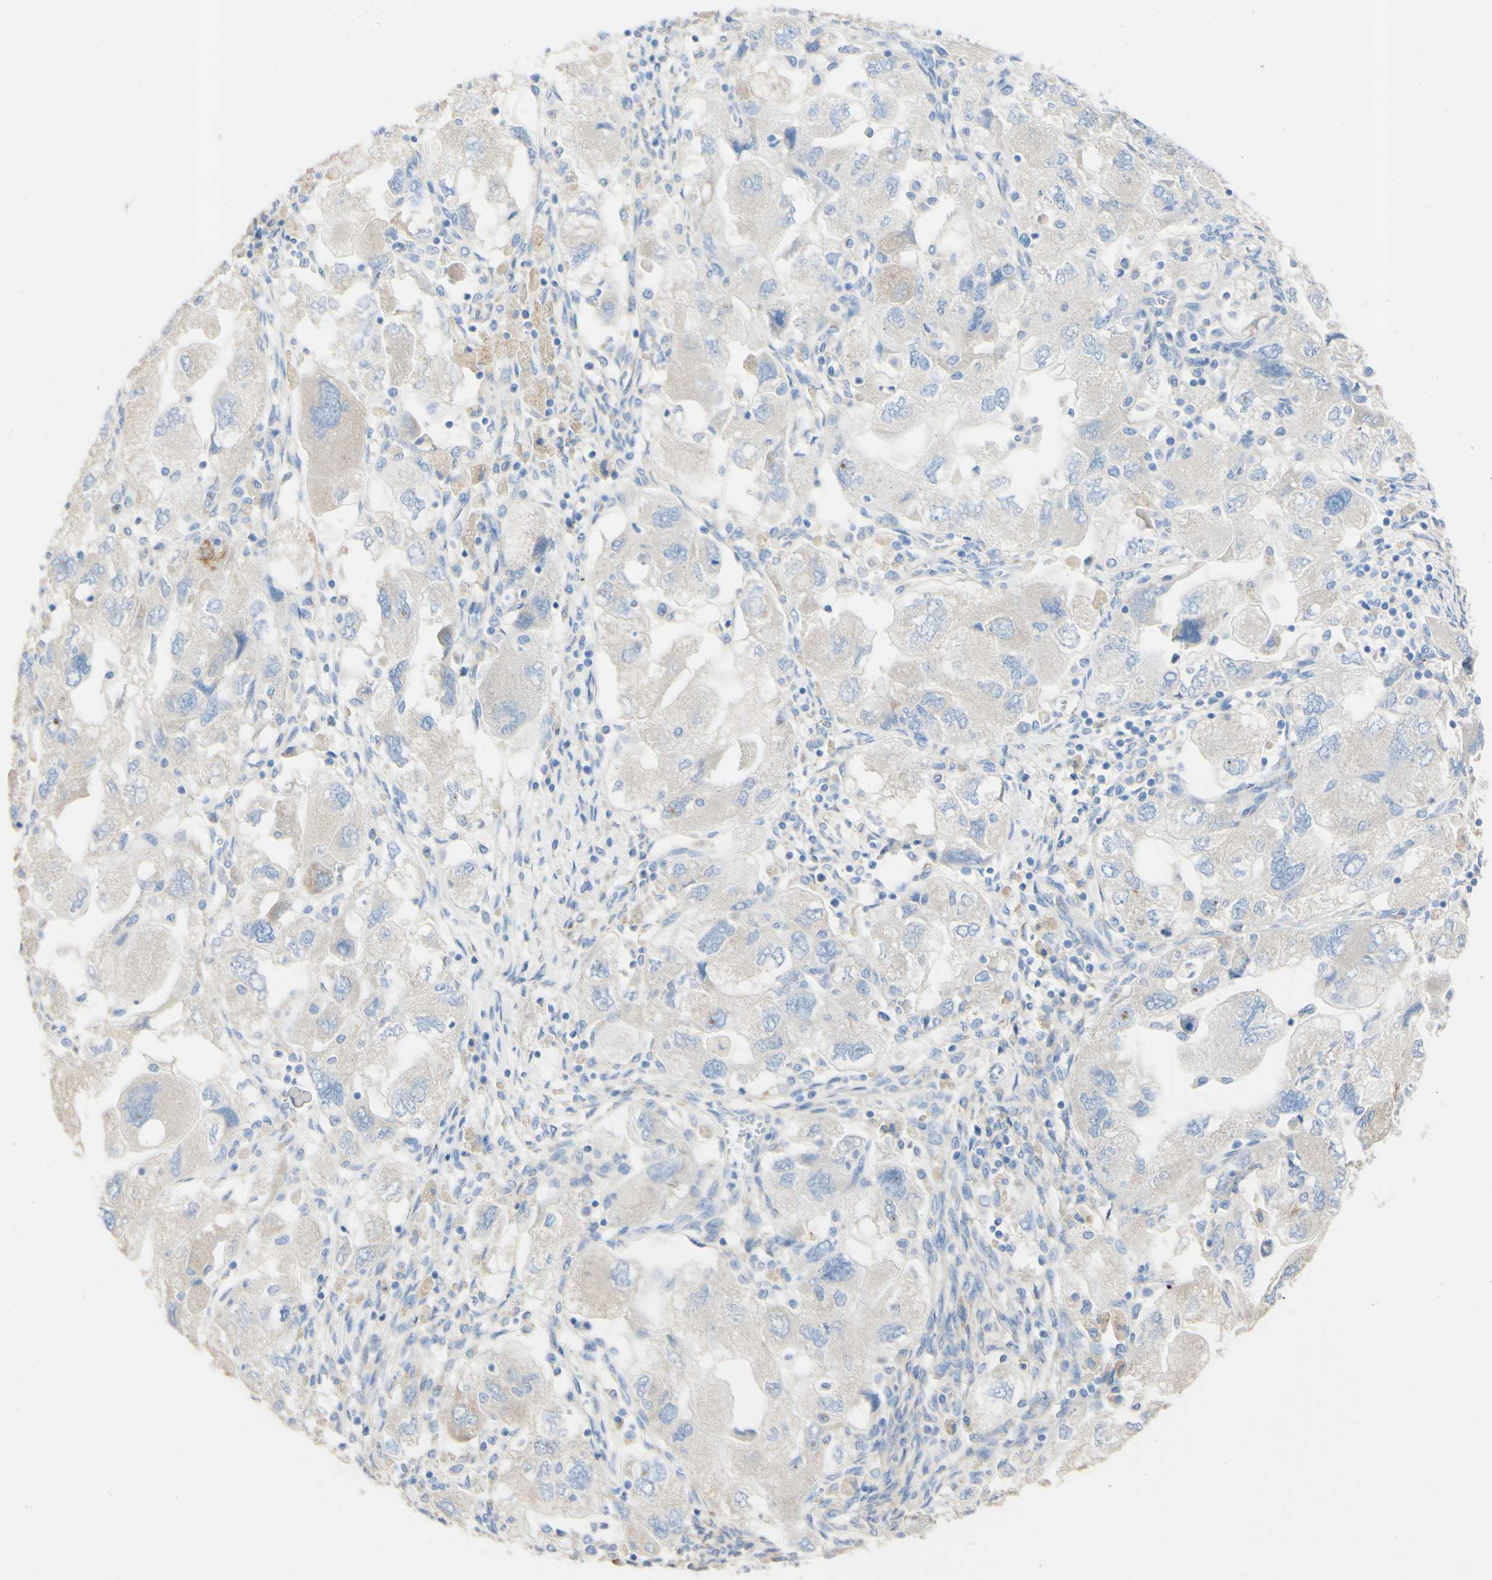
{"staining": {"intensity": "negative", "quantity": "none", "location": "none"}, "tissue": "ovarian cancer", "cell_type": "Tumor cells", "image_type": "cancer", "snomed": [{"axis": "morphology", "description": "Carcinoma, NOS"}, {"axis": "morphology", "description": "Cystadenocarcinoma, serous, NOS"}, {"axis": "topography", "description": "Ovary"}], "caption": "Tumor cells show no significant protein expression in ovarian cancer.", "gene": "FGF4", "patient": {"sex": "female", "age": 69}}